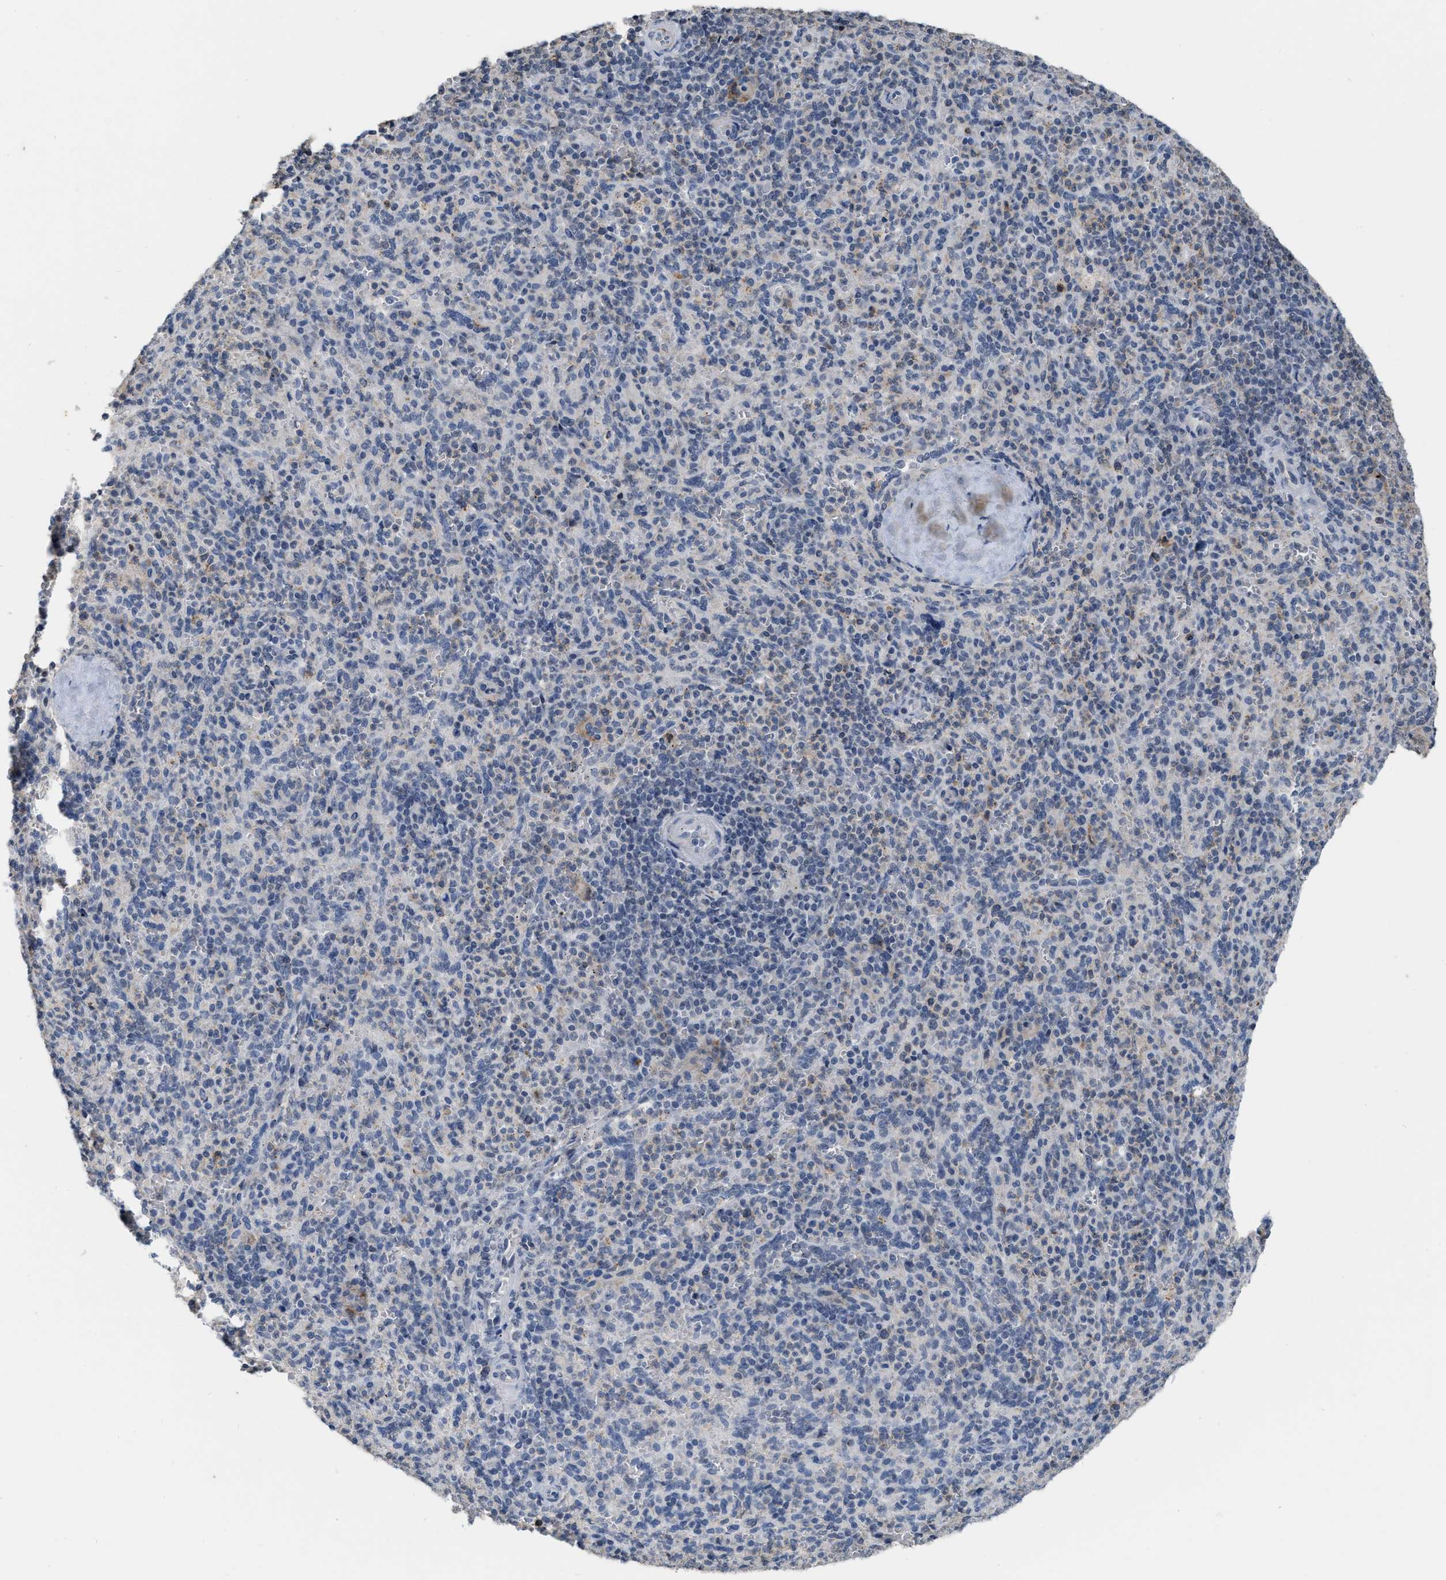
{"staining": {"intensity": "weak", "quantity": "<25%", "location": "cytoplasmic/membranous"}, "tissue": "spleen", "cell_type": "Cells in red pulp", "image_type": "normal", "snomed": [{"axis": "morphology", "description": "Normal tissue, NOS"}, {"axis": "topography", "description": "Spleen"}], "caption": "Immunohistochemistry histopathology image of unremarkable spleen: spleen stained with DAB (3,3'-diaminobenzidine) shows no significant protein positivity in cells in red pulp. The staining was performed using DAB to visualize the protein expression in brown, while the nuclei were stained in blue with hematoxylin (Magnification: 20x).", "gene": "BAIAP2L1", "patient": {"sex": "male", "age": 36}}